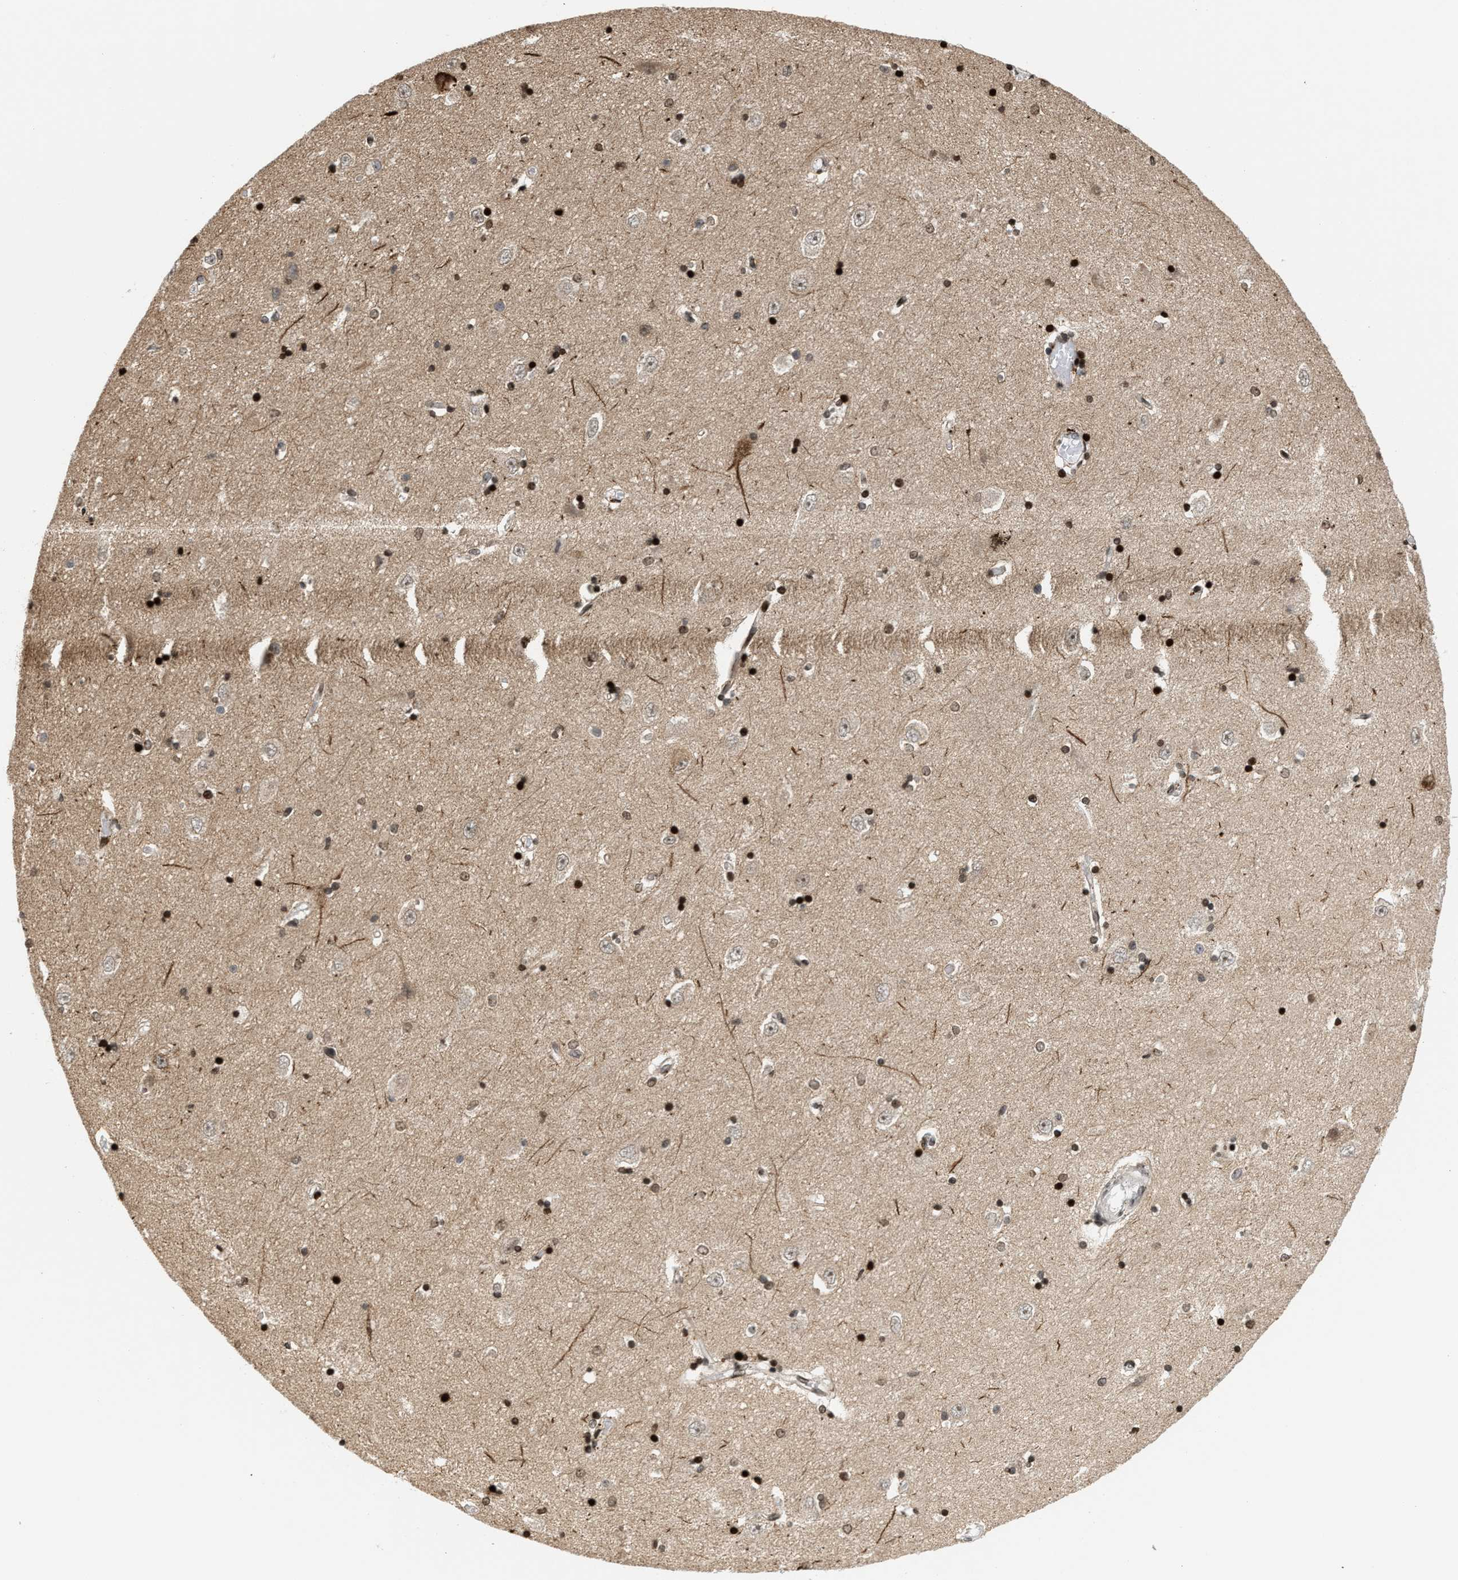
{"staining": {"intensity": "strong", "quantity": ">75%", "location": "nuclear"}, "tissue": "hippocampus", "cell_type": "Glial cells", "image_type": "normal", "snomed": [{"axis": "morphology", "description": "Normal tissue, NOS"}, {"axis": "topography", "description": "Hippocampus"}], "caption": "IHC of benign hippocampus demonstrates high levels of strong nuclear expression in approximately >75% of glial cells.", "gene": "PDZD2", "patient": {"sex": "male", "age": 45}}